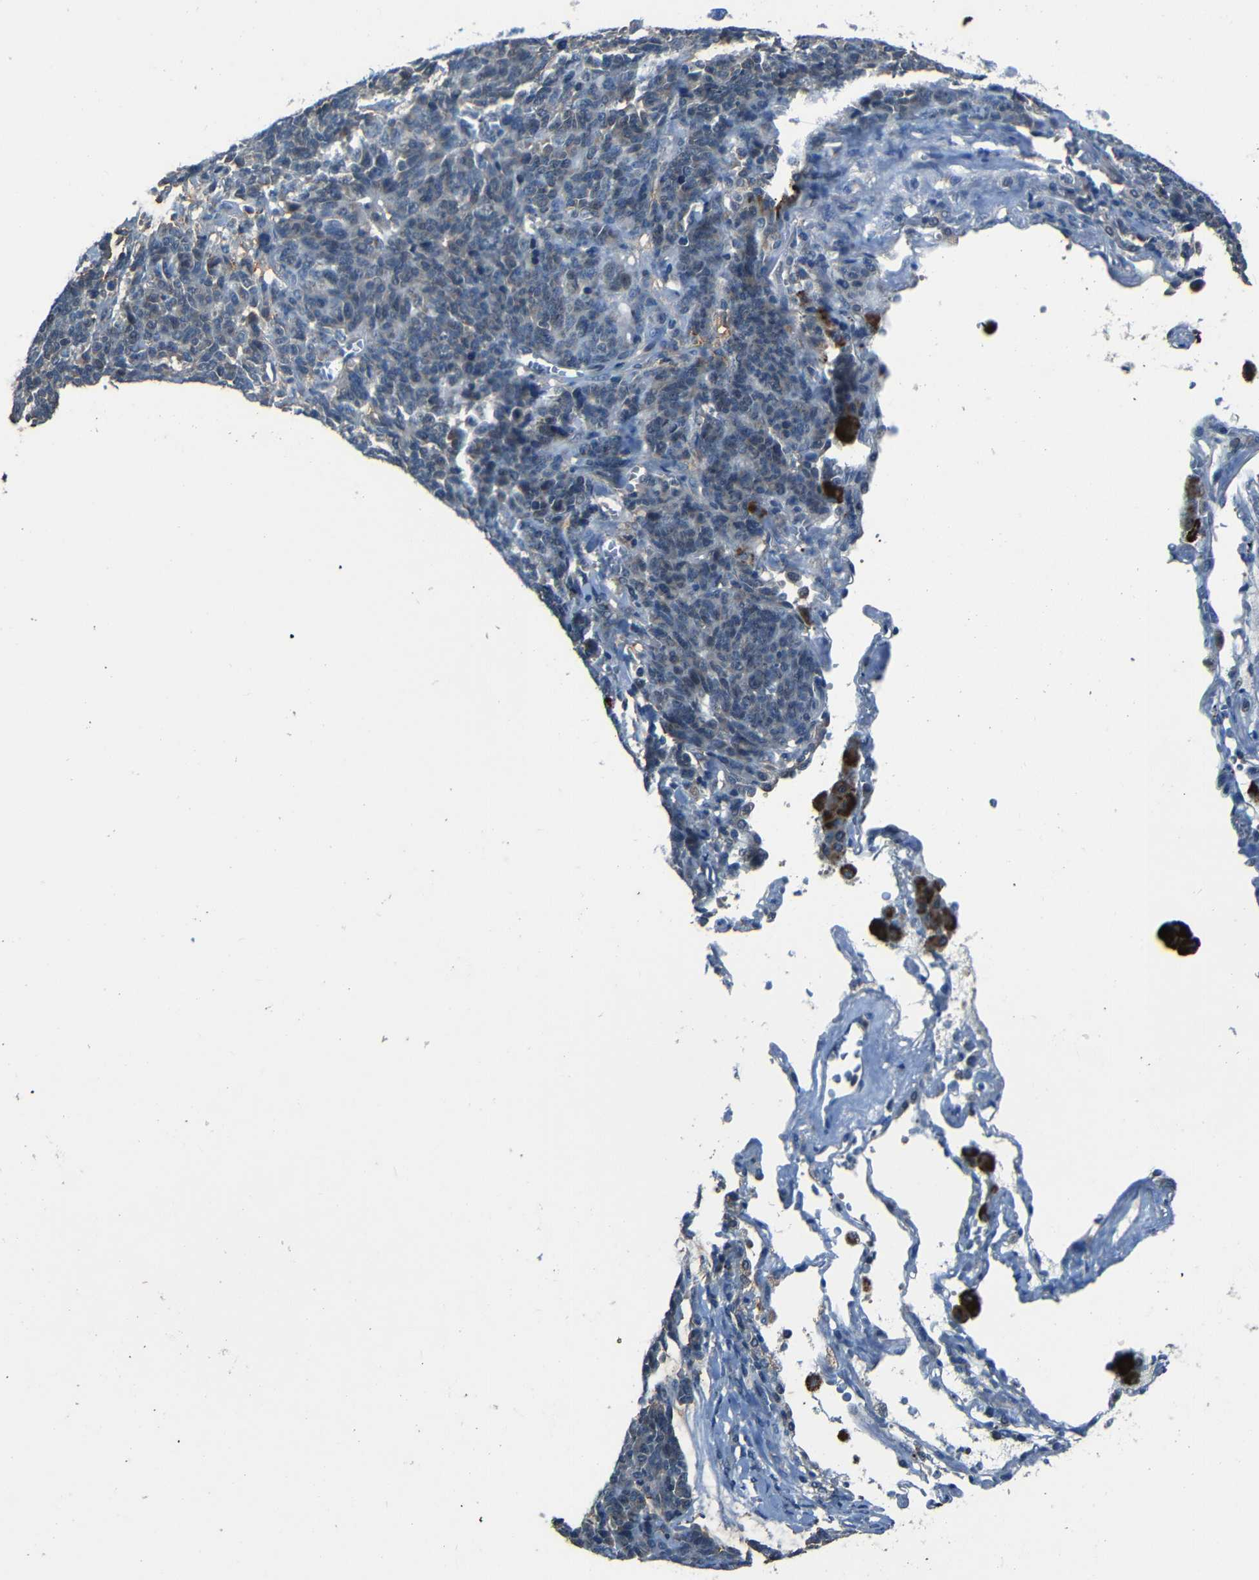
{"staining": {"intensity": "negative", "quantity": "none", "location": "none"}, "tissue": "lung cancer", "cell_type": "Tumor cells", "image_type": "cancer", "snomed": [{"axis": "morphology", "description": "Neoplasm, malignant, NOS"}, {"axis": "topography", "description": "Lung"}], "caption": "Immunohistochemistry (IHC) of human lung cancer (neoplasm (malignant)) demonstrates no positivity in tumor cells.", "gene": "SLA", "patient": {"sex": "female", "age": 58}}